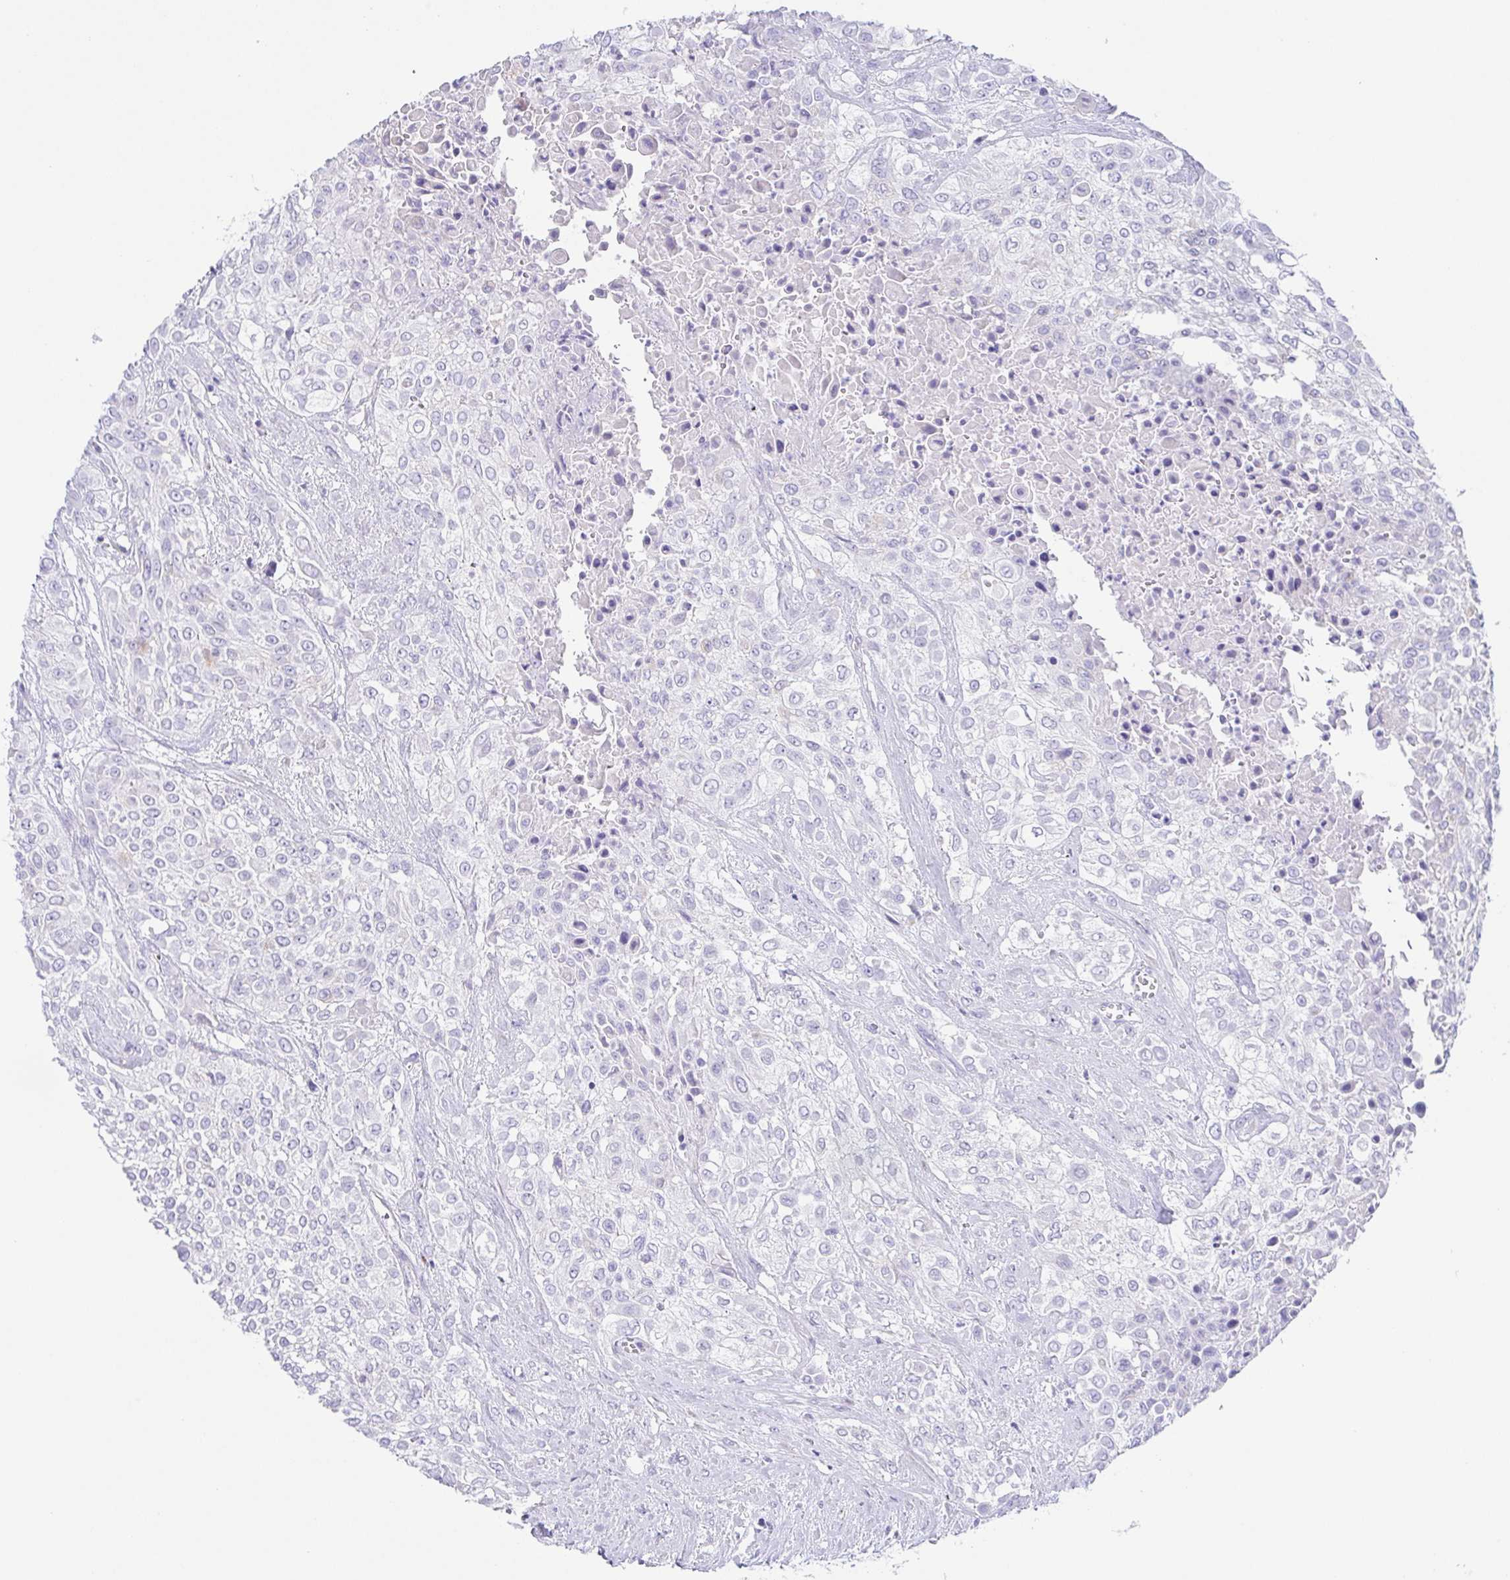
{"staining": {"intensity": "negative", "quantity": "none", "location": "none"}, "tissue": "urothelial cancer", "cell_type": "Tumor cells", "image_type": "cancer", "snomed": [{"axis": "morphology", "description": "Urothelial carcinoma, High grade"}, {"axis": "topography", "description": "Urinary bladder"}], "caption": "Human urothelial cancer stained for a protein using immunohistochemistry (IHC) reveals no staining in tumor cells.", "gene": "LDLRAD1", "patient": {"sex": "male", "age": 57}}